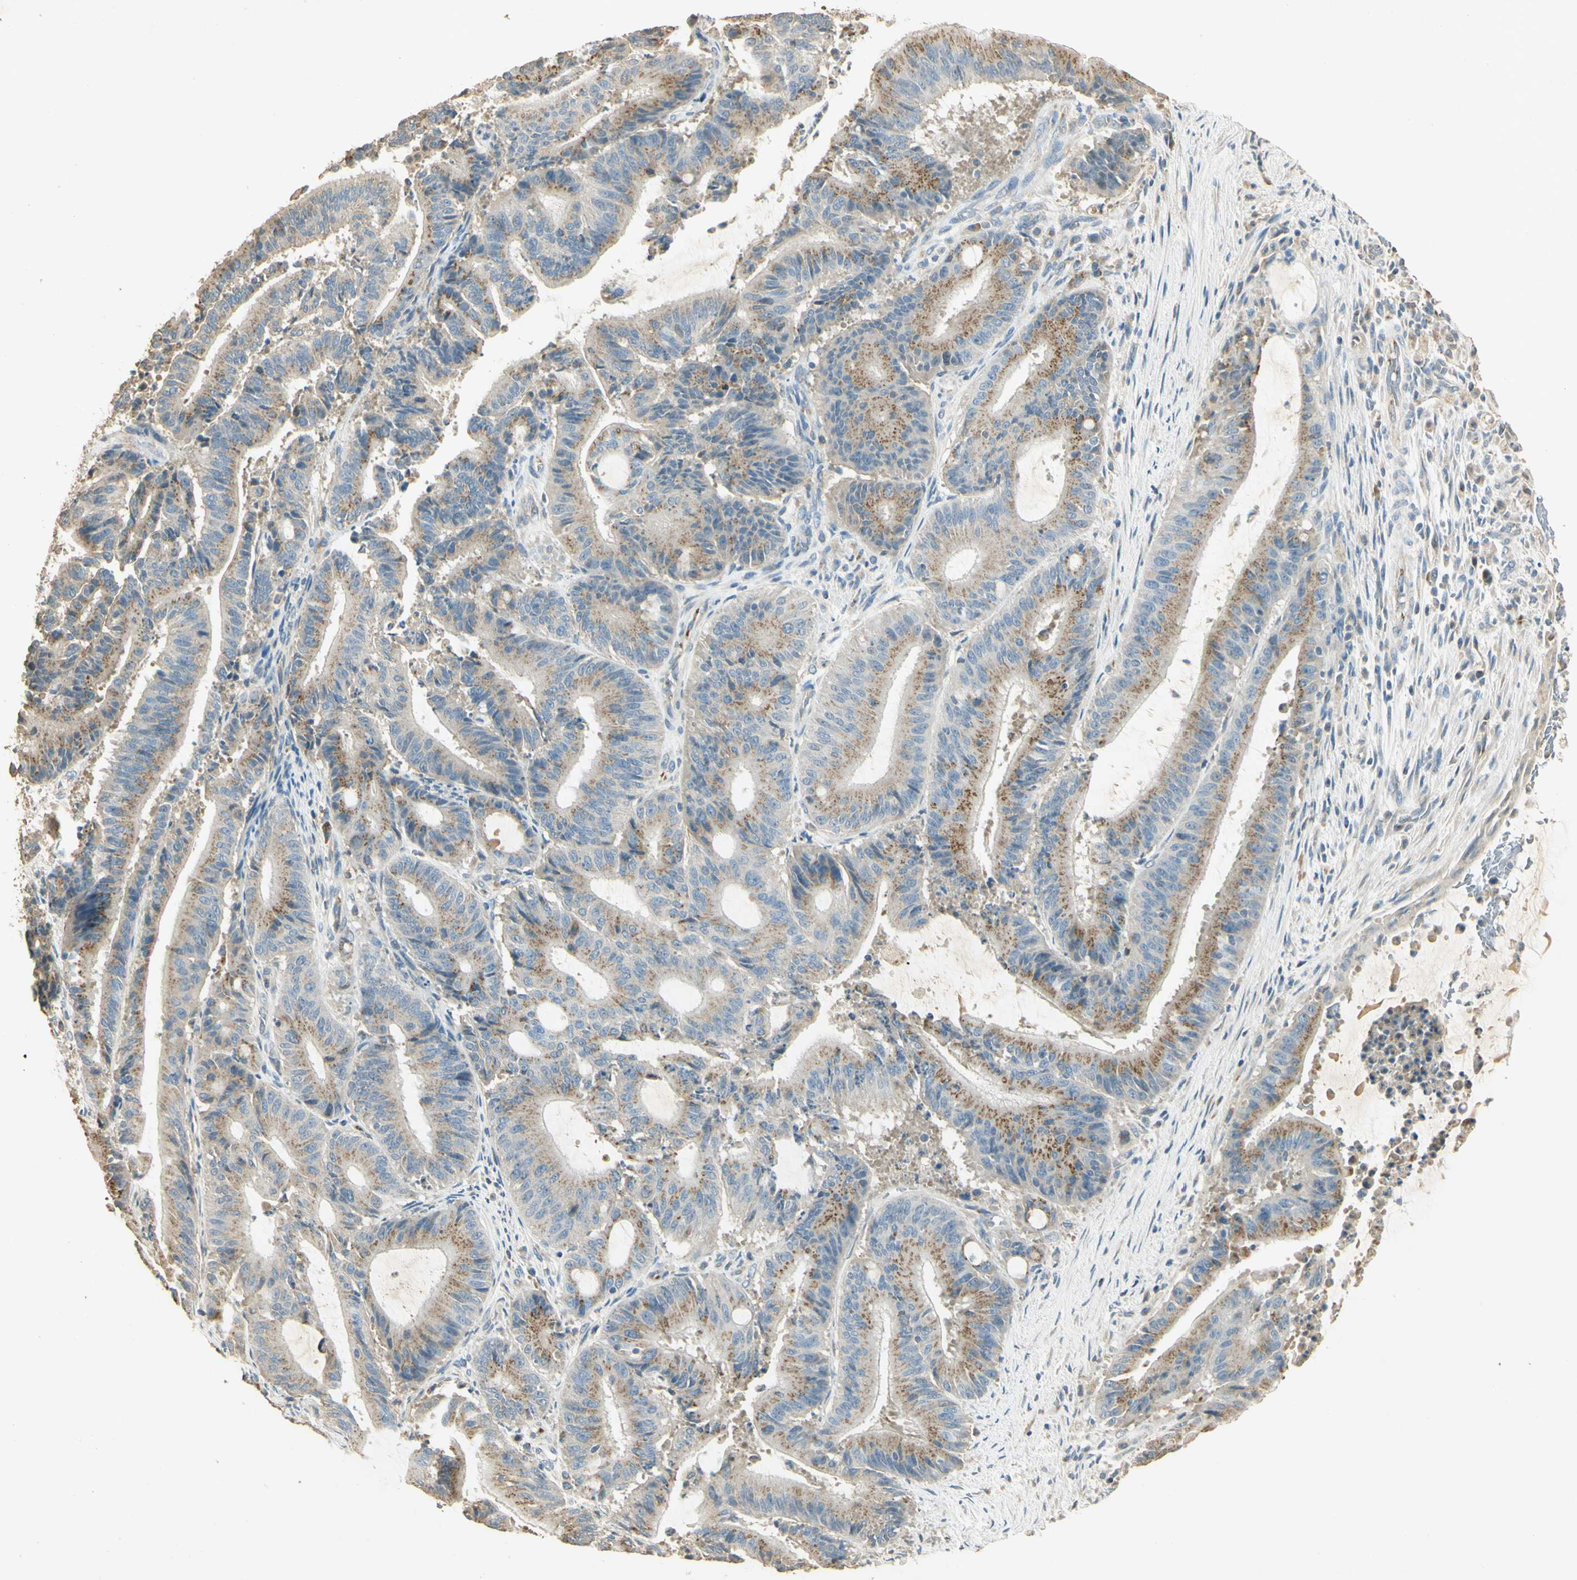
{"staining": {"intensity": "weak", "quantity": ">75%", "location": "cytoplasmic/membranous"}, "tissue": "liver cancer", "cell_type": "Tumor cells", "image_type": "cancer", "snomed": [{"axis": "morphology", "description": "Cholangiocarcinoma"}, {"axis": "topography", "description": "Liver"}], "caption": "Immunohistochemistry (IHC) of liver cancer (cholangiocarcinoma) demonstrates low levels of weak cytoplasmic/membranous positivity in approximately >75% of tumor cells.", "gene": "UXS1", "patient": {"sex": "female", "age": 73}}